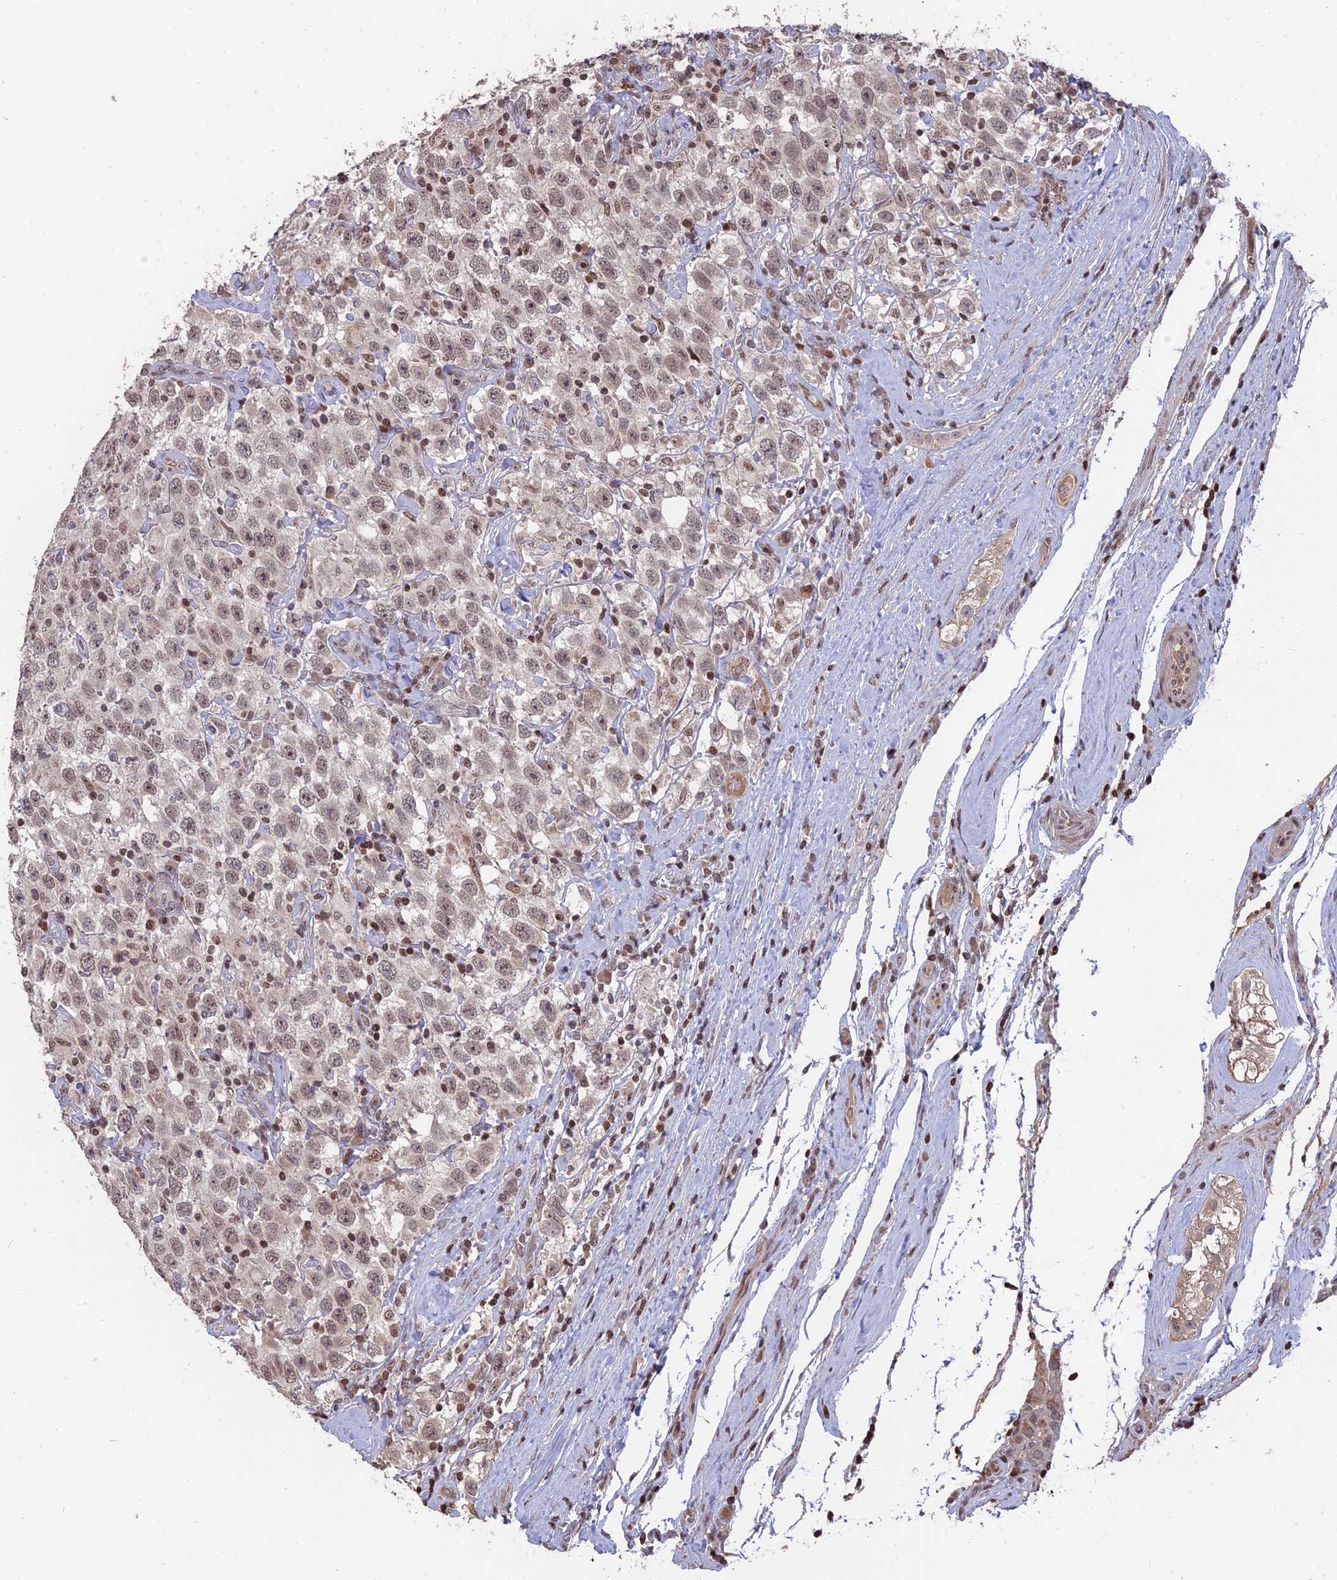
{"staining": {"intensity": "weak", "quantity": "25%-75%", "location": "nuclear"}, "tissue": "testis cancer", "cell_type": "Tumor cells", "image_type": "cancer", "snomed": [{"axis": "morphology", "description": "Seminoma, NOS"}, {"axis": "topography", "description": "Testis"}], "caption": "Testis seminoma stained with immunohistochemistry (IHC) demonstrates weak nuclear expression in about 25%-75% of tumor cells.", "gene": "NR1H3", "patient": {"sex": "male", "age": 41}}